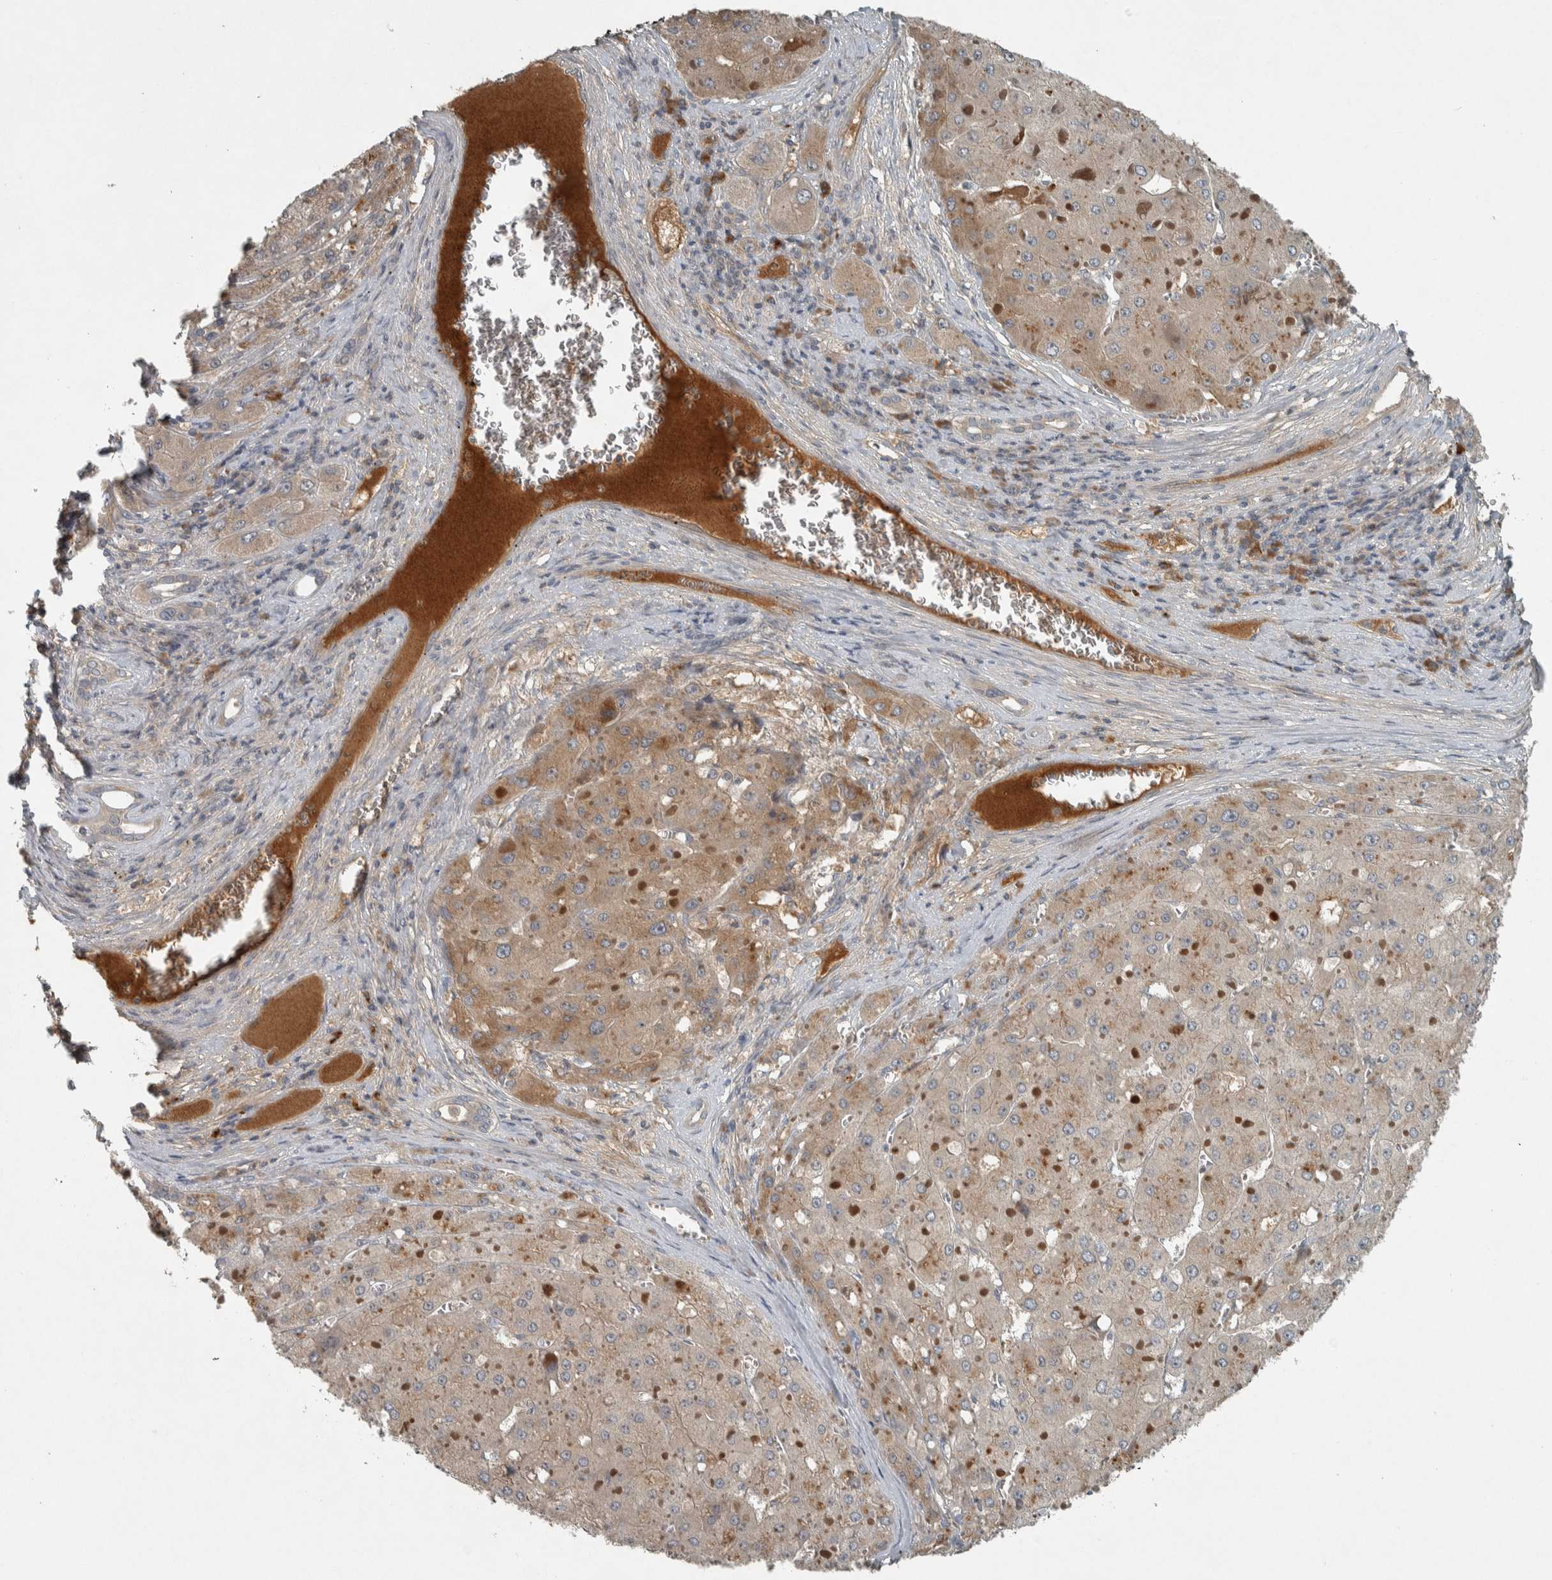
{"staining": {"intensity": "moderate", "quantity": ">75%", "location": "cytoplasmic/membranous"}, "tissue": "liver cancer", "cell_type": "Tumor cells", "image_type": "cancer", "snomed": [{"axis": "morphology", "description": "Carcinoma, Hepatocellular, NOS"}, {"axis": "topography", "description": "Liver"}], "caption": "Immunohistochemical staining of hepatocellular carcinoma (liver) reveals medium levels of moderate cytoplasmic/membranous expression in about >75% of tumor cells. (brown staining indicates protein expression, while blue staining denotes nuclei).", "gene": "CLCN2", "patient": {"sex": "female", "age": 73}}